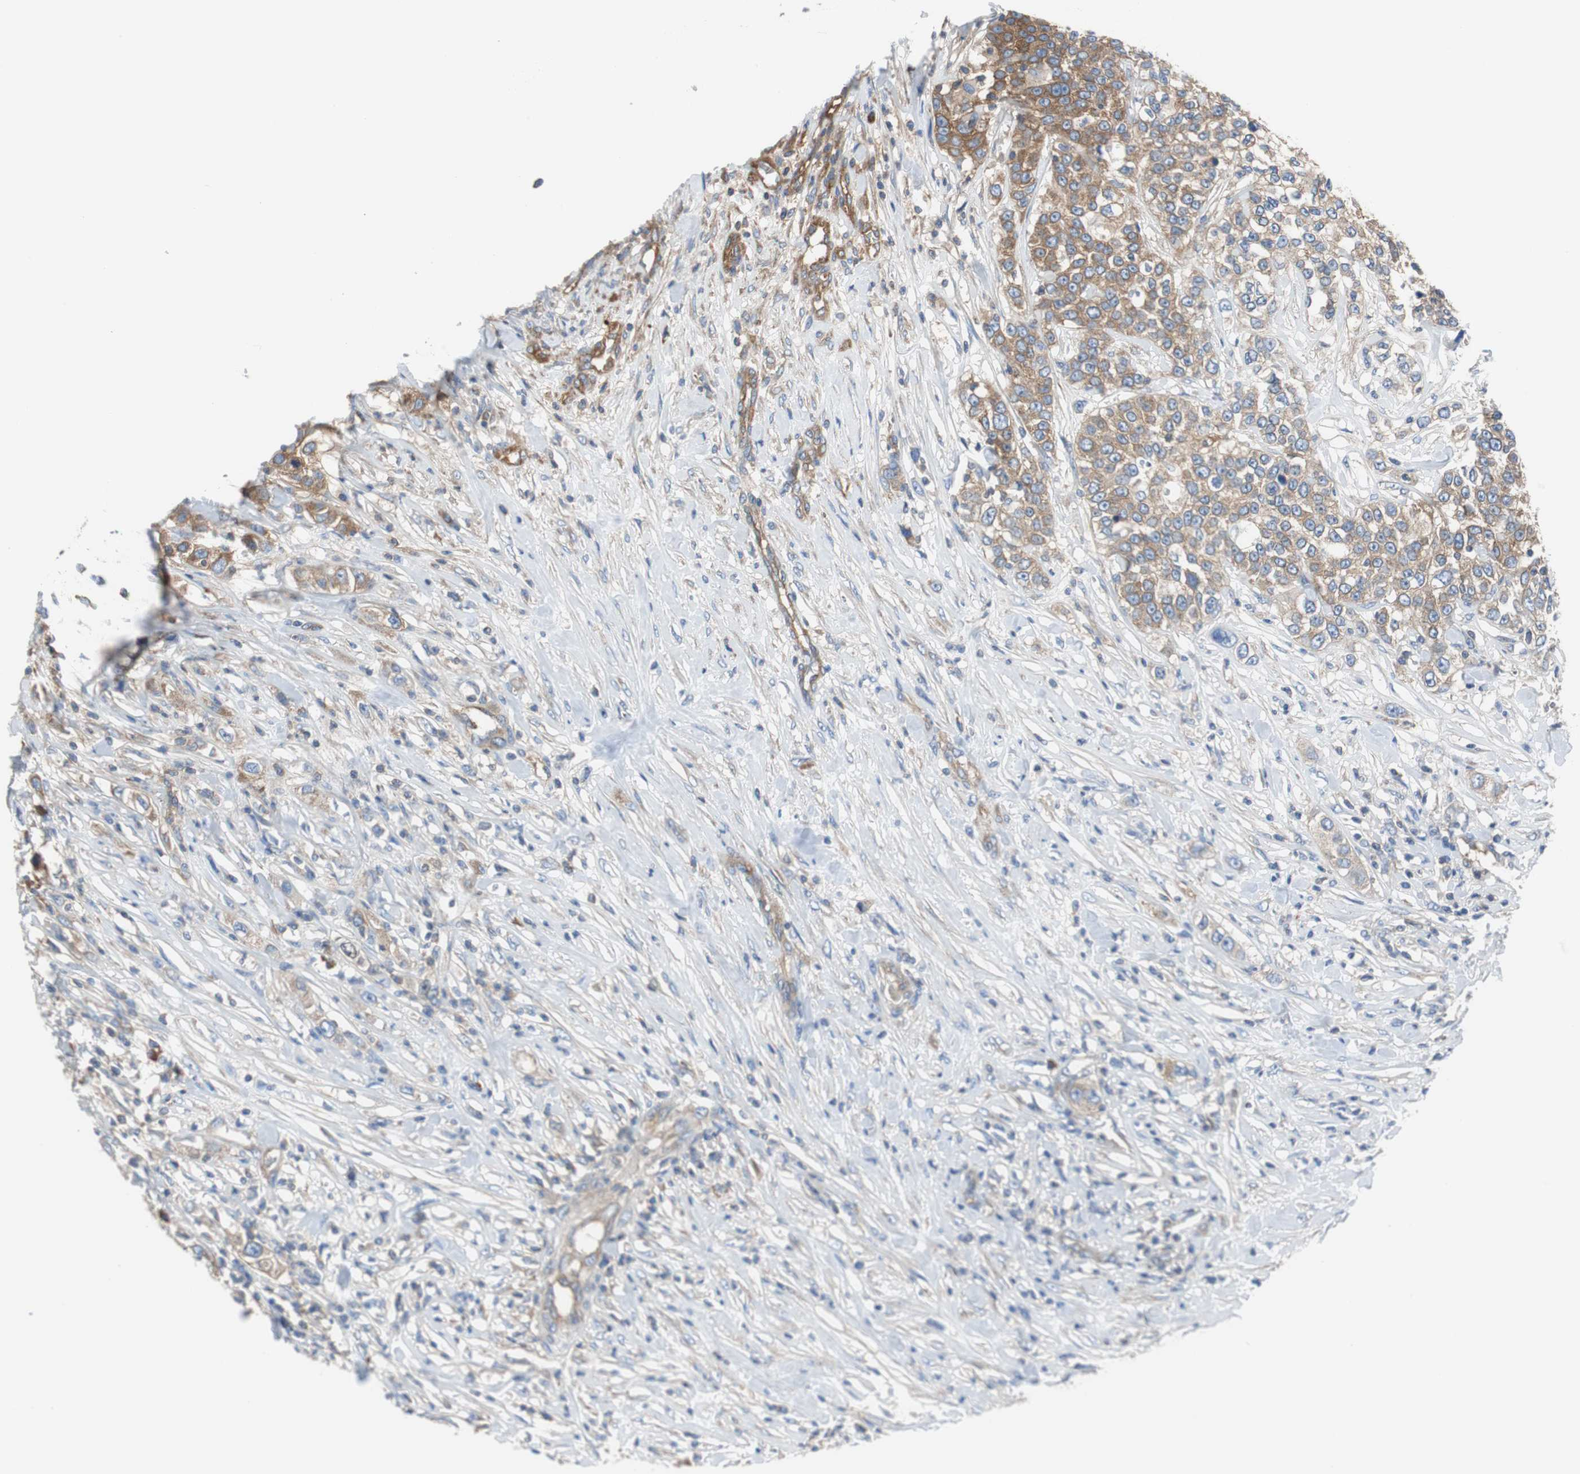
{"staining": {"intensity": "moderate", "quantity": ">75%", "location": "cytoplasmic/membranous"}, "tissue": "urothelial cancer", "cell_type": "Tumor cells", "image_type": "cancer", "snomed": [{"axis": "morphology", "description": "Urothelial carcinoma, High grade"}, {"axis": "topography", "description": "Urinary bladder"}], "caption": "Urothelial cancer stained with a brown dye displays moderate cytoplasmic/membranous positive positivity in approximately >75% of tumor cells.", "gene": "BRAF", "patient": {"sex": "female", "age": 80}}